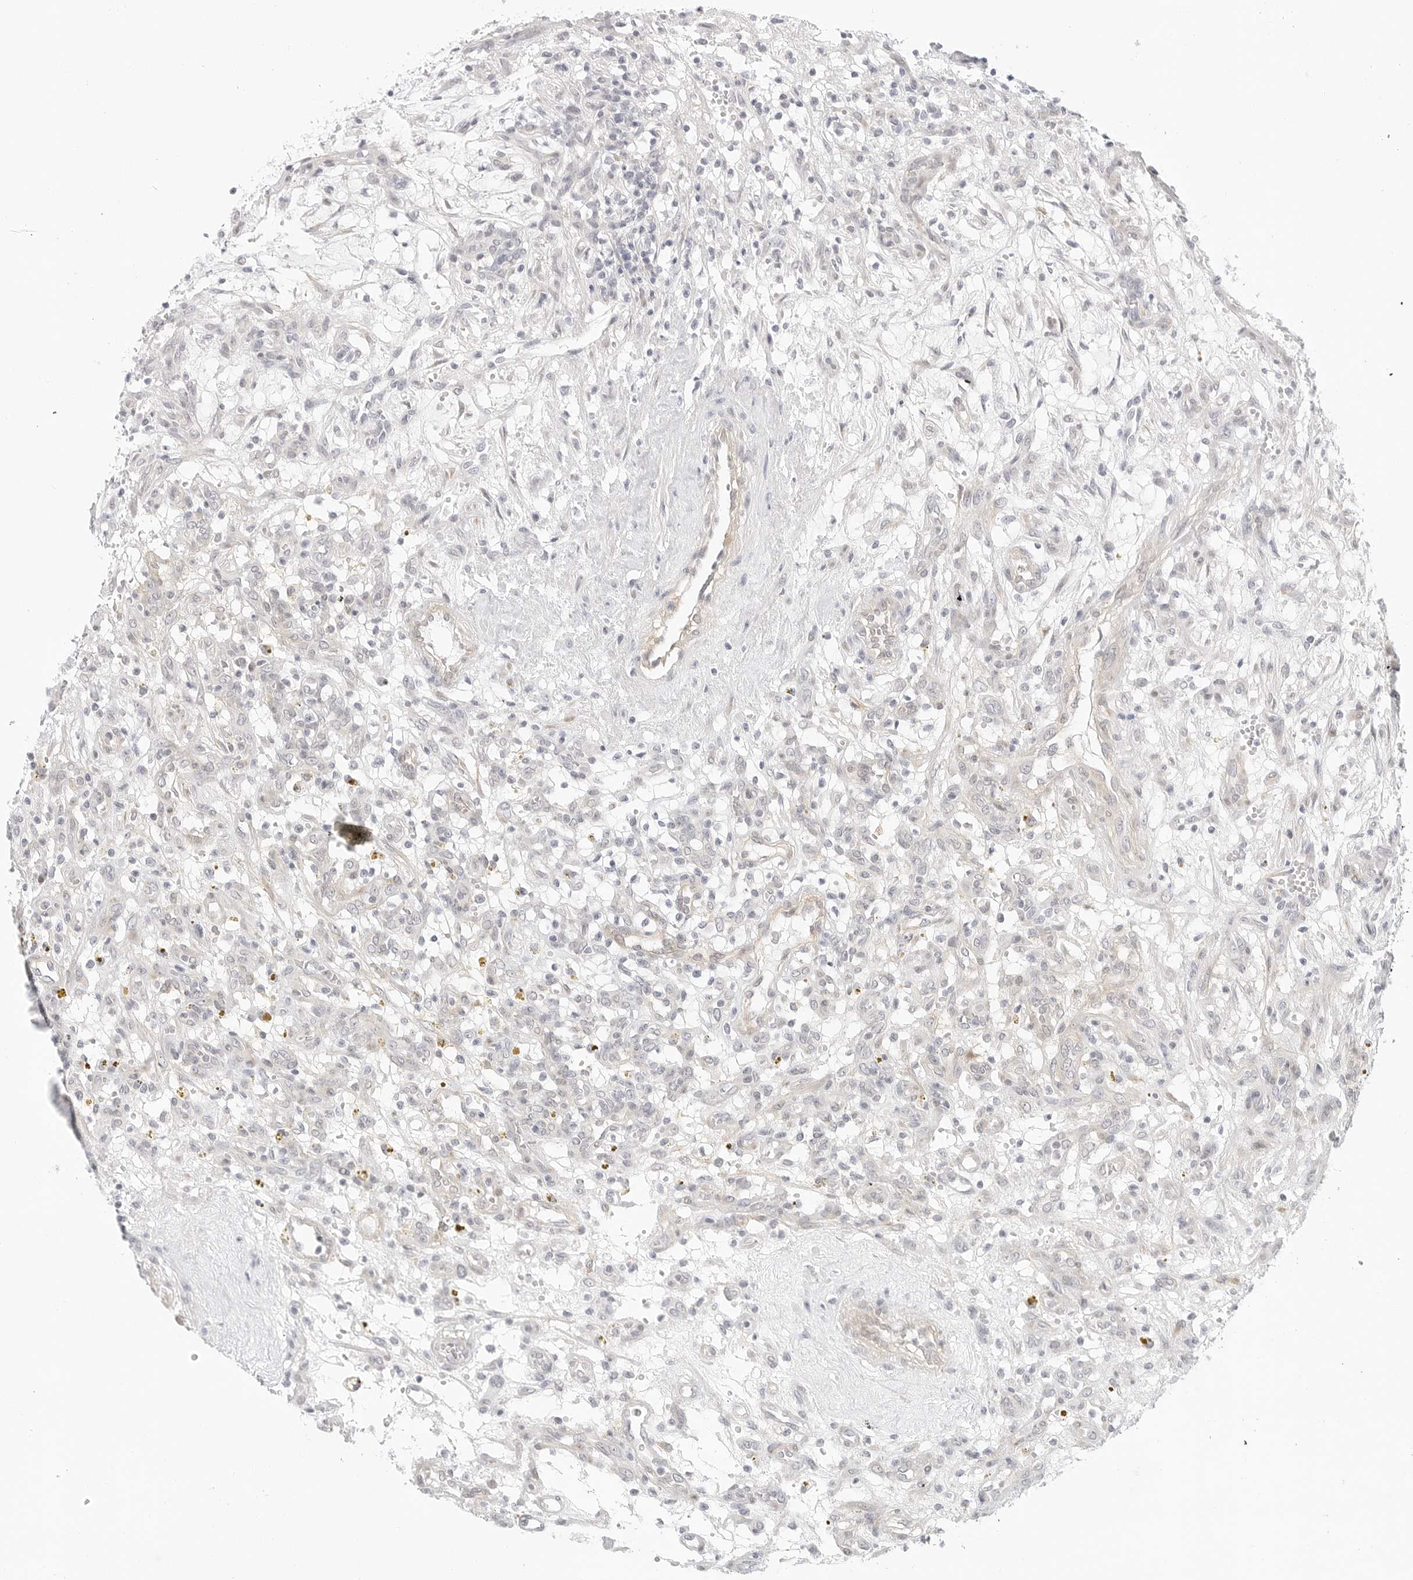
{"staining": {"intensity": "negative", "quantity": "none", "location": "none"}, "tissue": "renal cancer", "cell_type": "Tumor cells", "image_type": "cancer", "snomed": [{"axis": "morphology", "description": "Adenocarcinoma, NOS"}, {"axis": "topography", "description": "Kidney"}], "caption": "Tumor cells are negative for brown protein staining in renal adenocarcinoma.", "gene": "TCP1", "patient": {"sex": "female", "age": 57}}